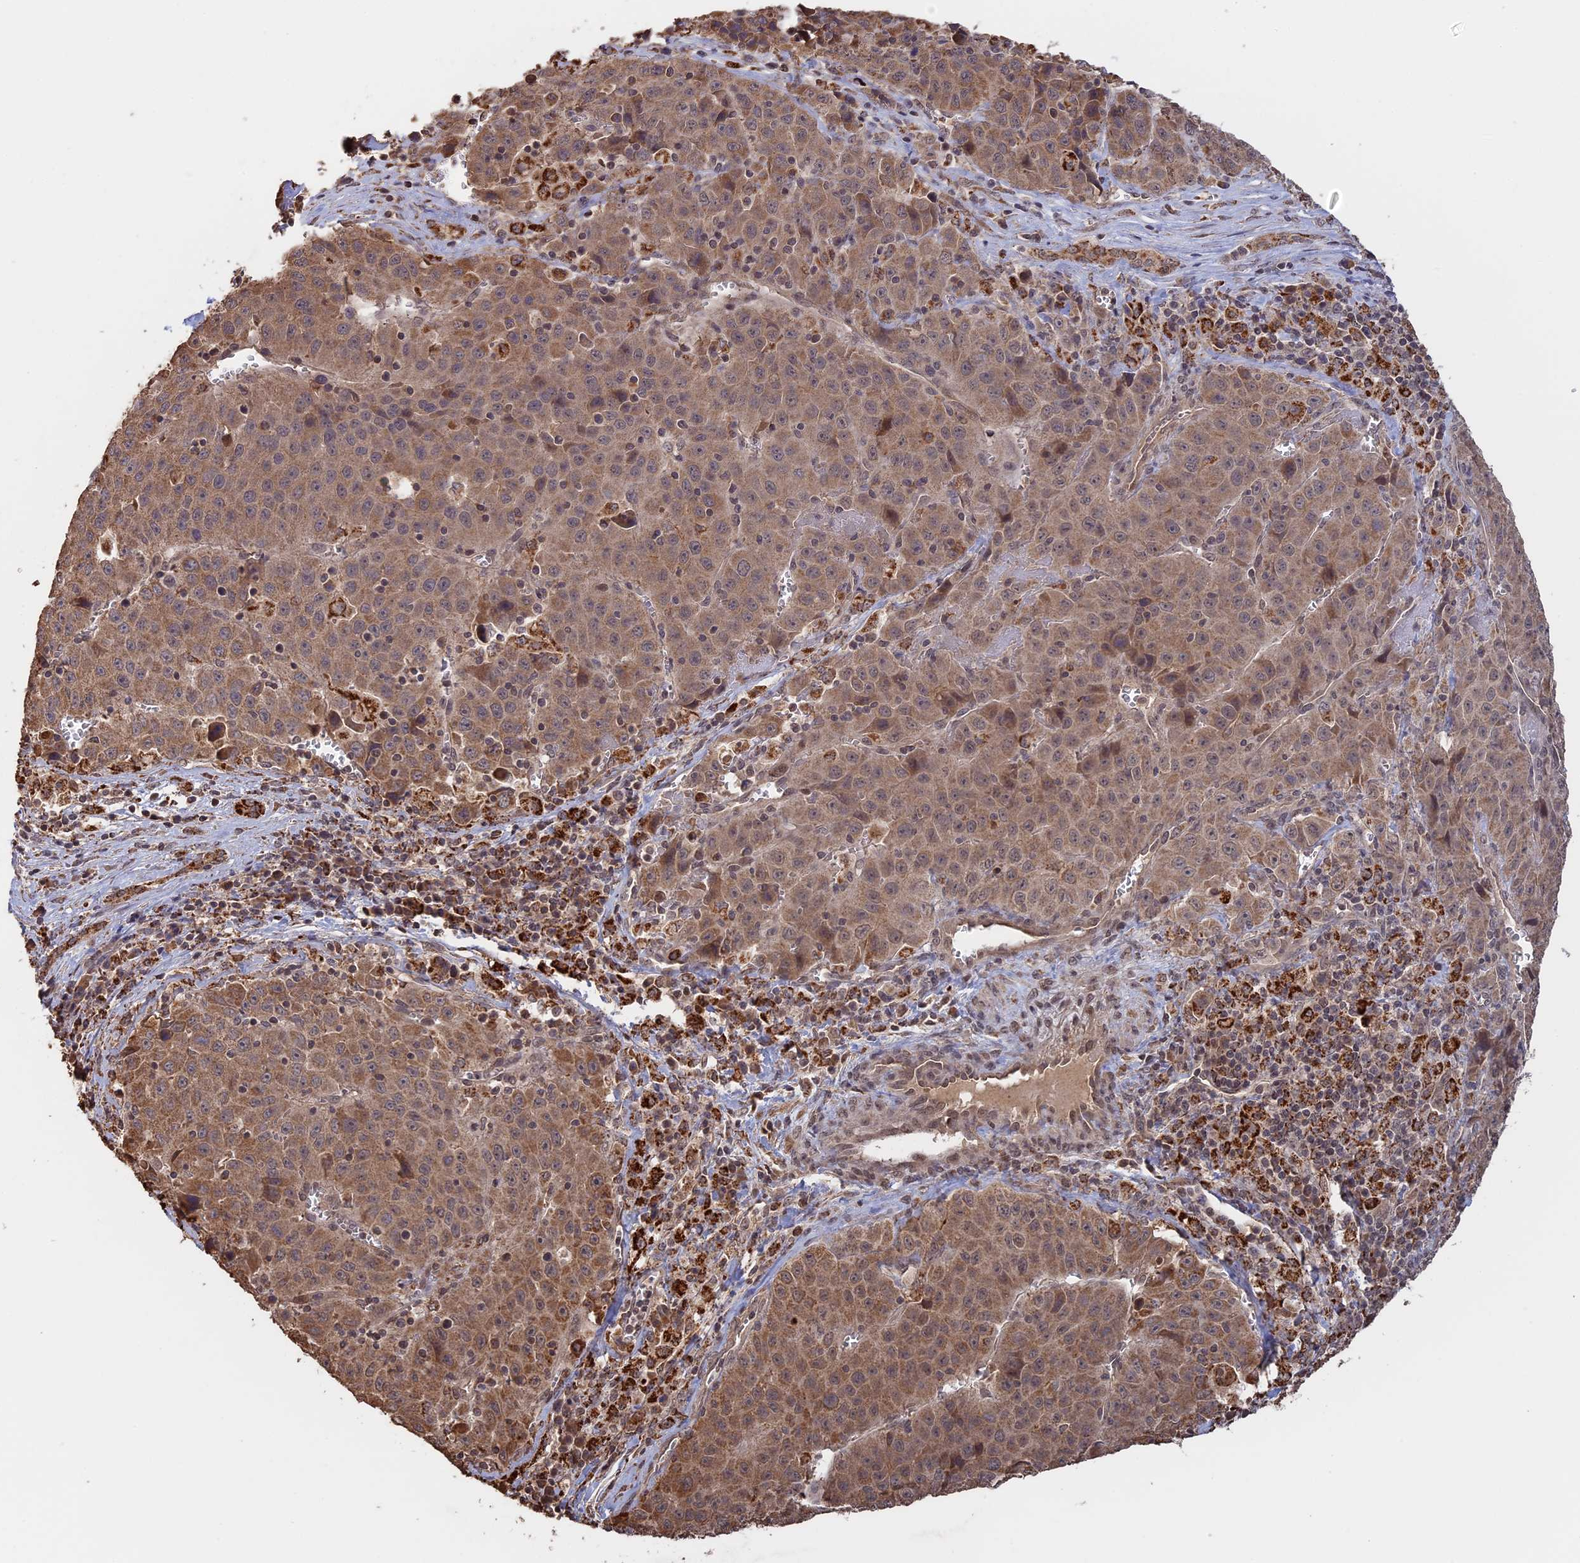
{"staining": {"intensity": "moderate", "quantity": ">75%", "location": "cytoplasmic/membranous,nuclear"}, "tissue": "liver cancer", "cell_type": "Tumor cells", "image_type": "cancer", "snomed": [{"axis": "morphology", "description": "Carcinoma, Hepatocellular, NOS"}, {"axis": "topography", "description": "Liver"}], "caption": "Immunohistochemistry (IHC) of hepatocellular carcinoma (liver) demonstrates medium levels of moderate cytoplasmic/membranous and nuclear expression in about >75% of tumor cells.", "gene": "FAM210B", "patient": {"sex": "female", "age": 53}}